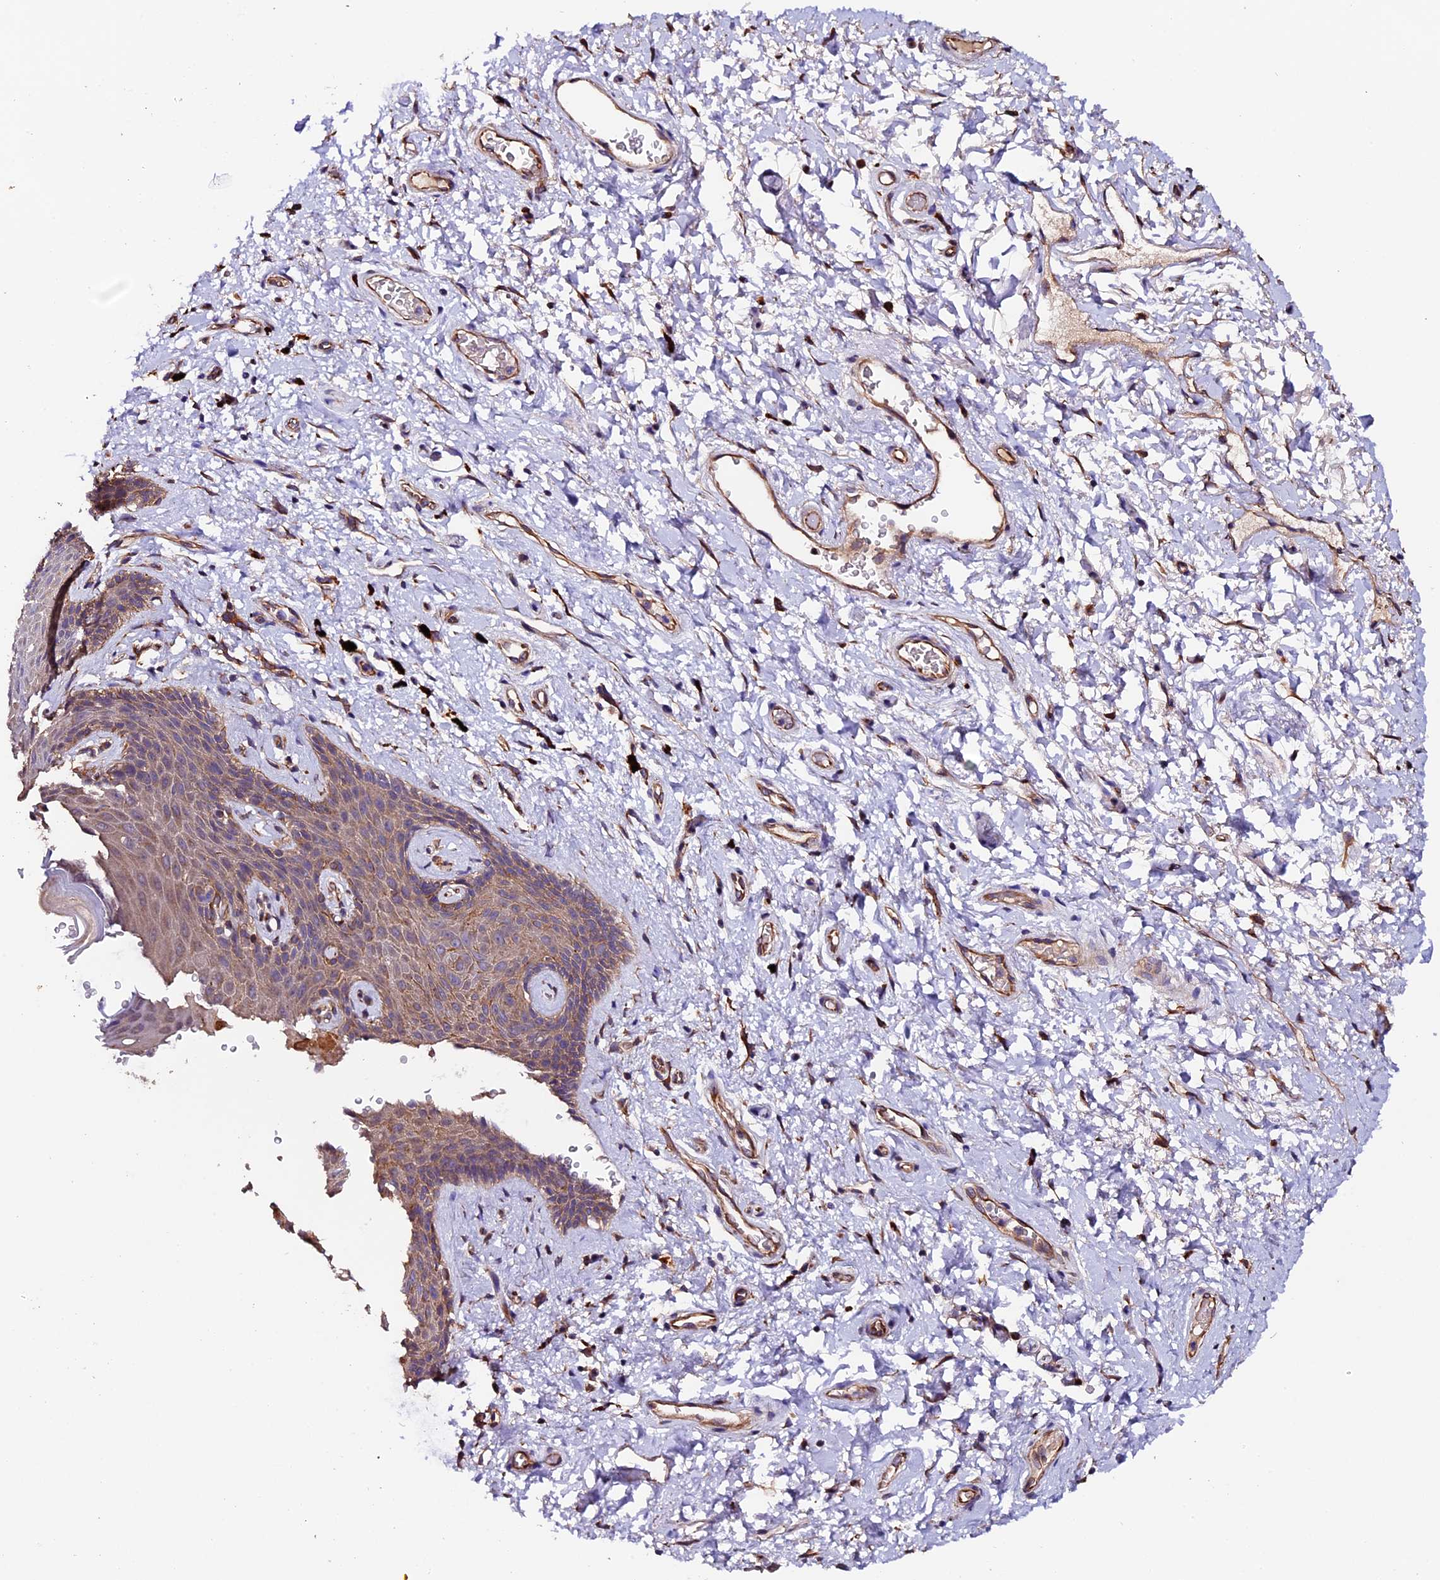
{"staining": {"intensity": "weak", "quantity": "25%-75%", "location": "cytoplasmic/membranous"}, "tissue": "skin", "cell_type": "Epidermal cells", "image_type": "normal", "snomed": [{"axis": "morphology", "description": "Normal tissue, NOS"}, {"axis": "topography", "description": "Anal"}], "caption": "Immunohistochemical staining of unremarkable human skin shows 25%-75% levels of weak cytoplasmic/membranous protein positivity in approximately 25%-75% of epidermal cells.", "gene": "CLN5", "patient": {"sex": "female", "age": 46}}